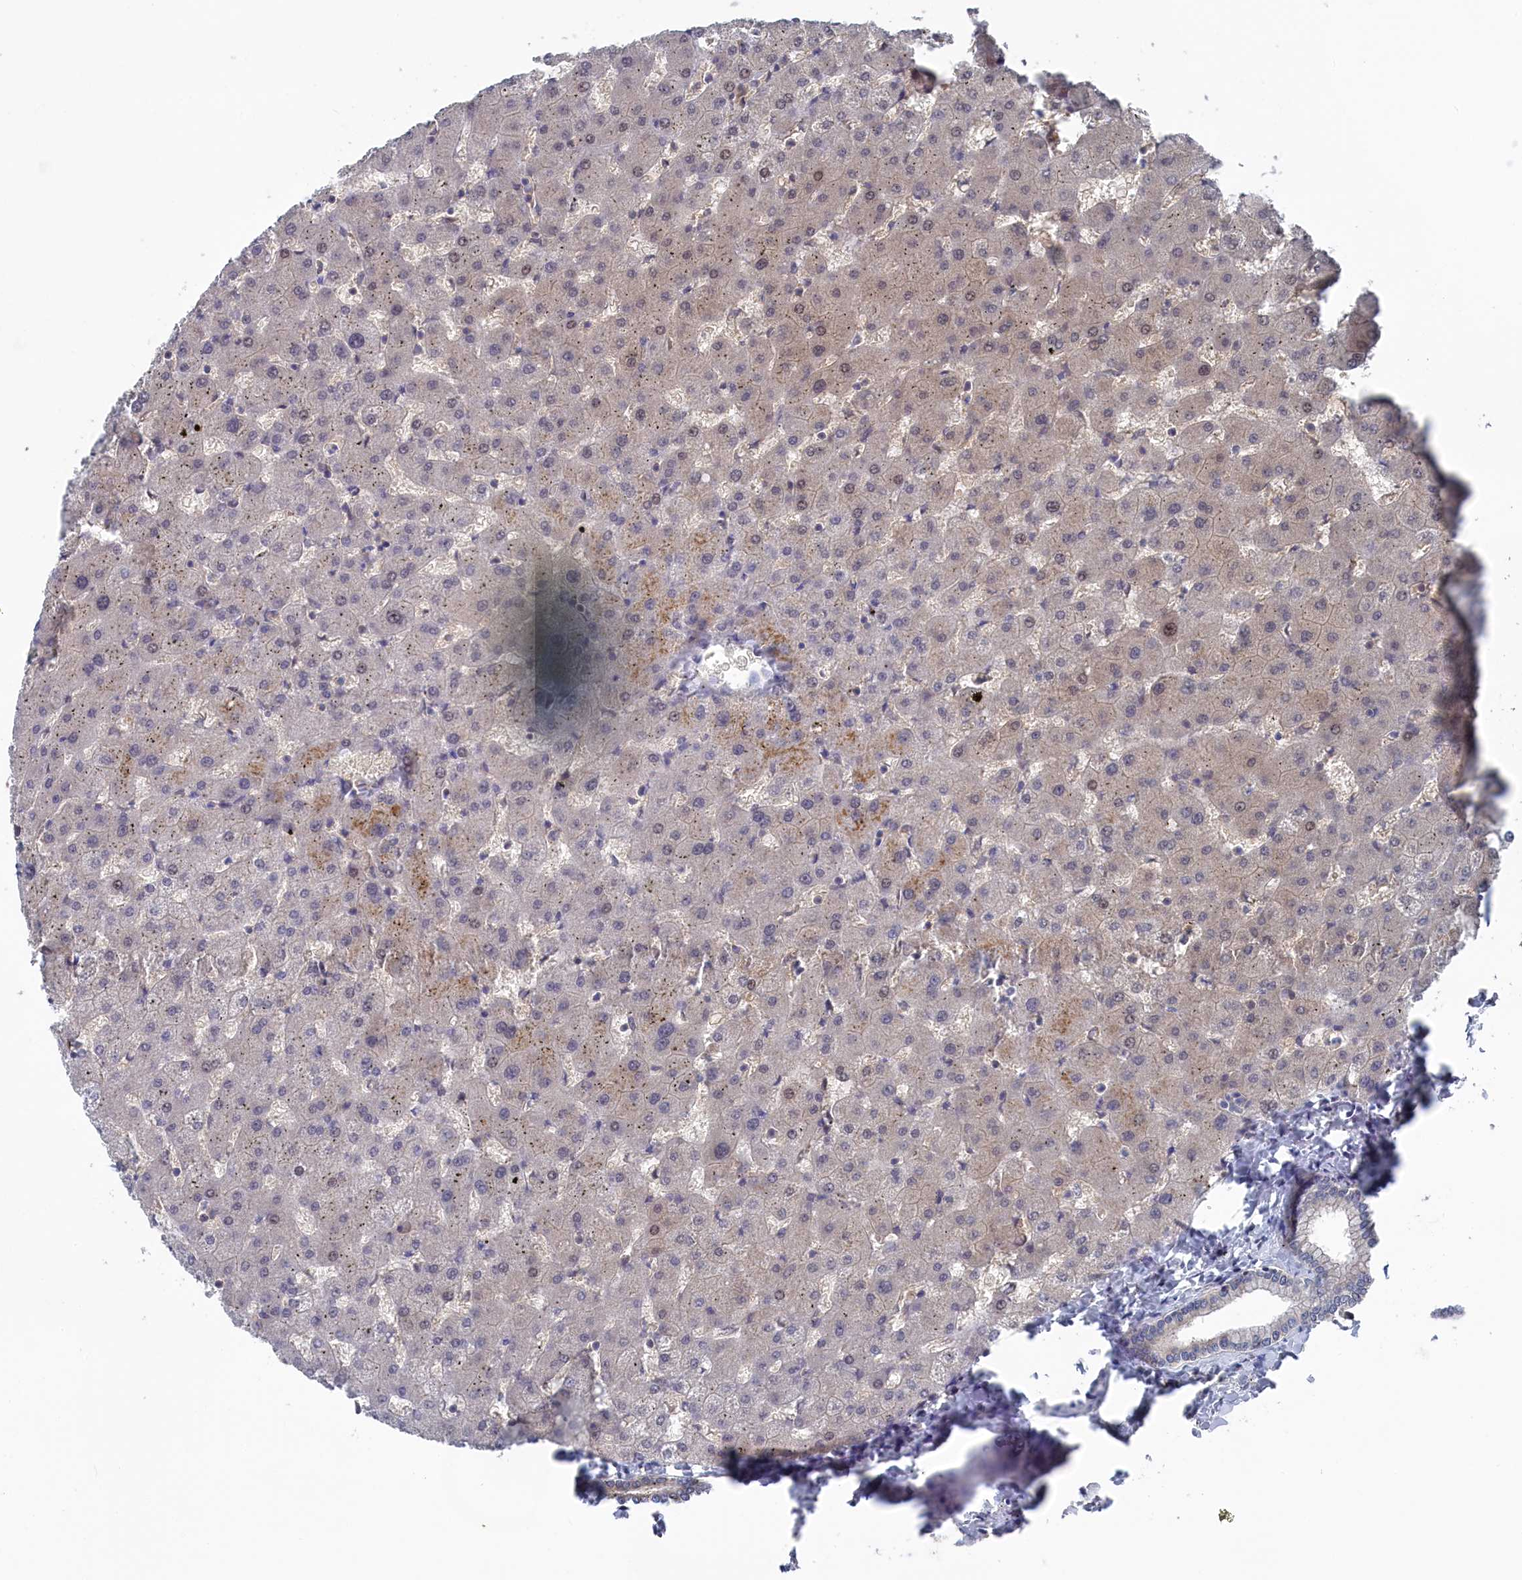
{"staining": {"intensity": "weak", "quantity": ">75%", "location": "cytoplasmic/membranous"}, "tissue": "liver", "cell_type": "Cholangiocytes", "image_type": "normal", "snomed": [{"axis": "morphology", "description": "Normal tissue, NOS"}, {"axis": "topography", "description": "Liver"}], "caption": "Liver was stained to show a protein in brown. There is low levels of weak cytoplasmic/membranous expression in about >75% of cholangiocytes. Nuclei are stained in blue.", "gene": "NUTF2", "patient": {"sex": "female", "age": 63}}